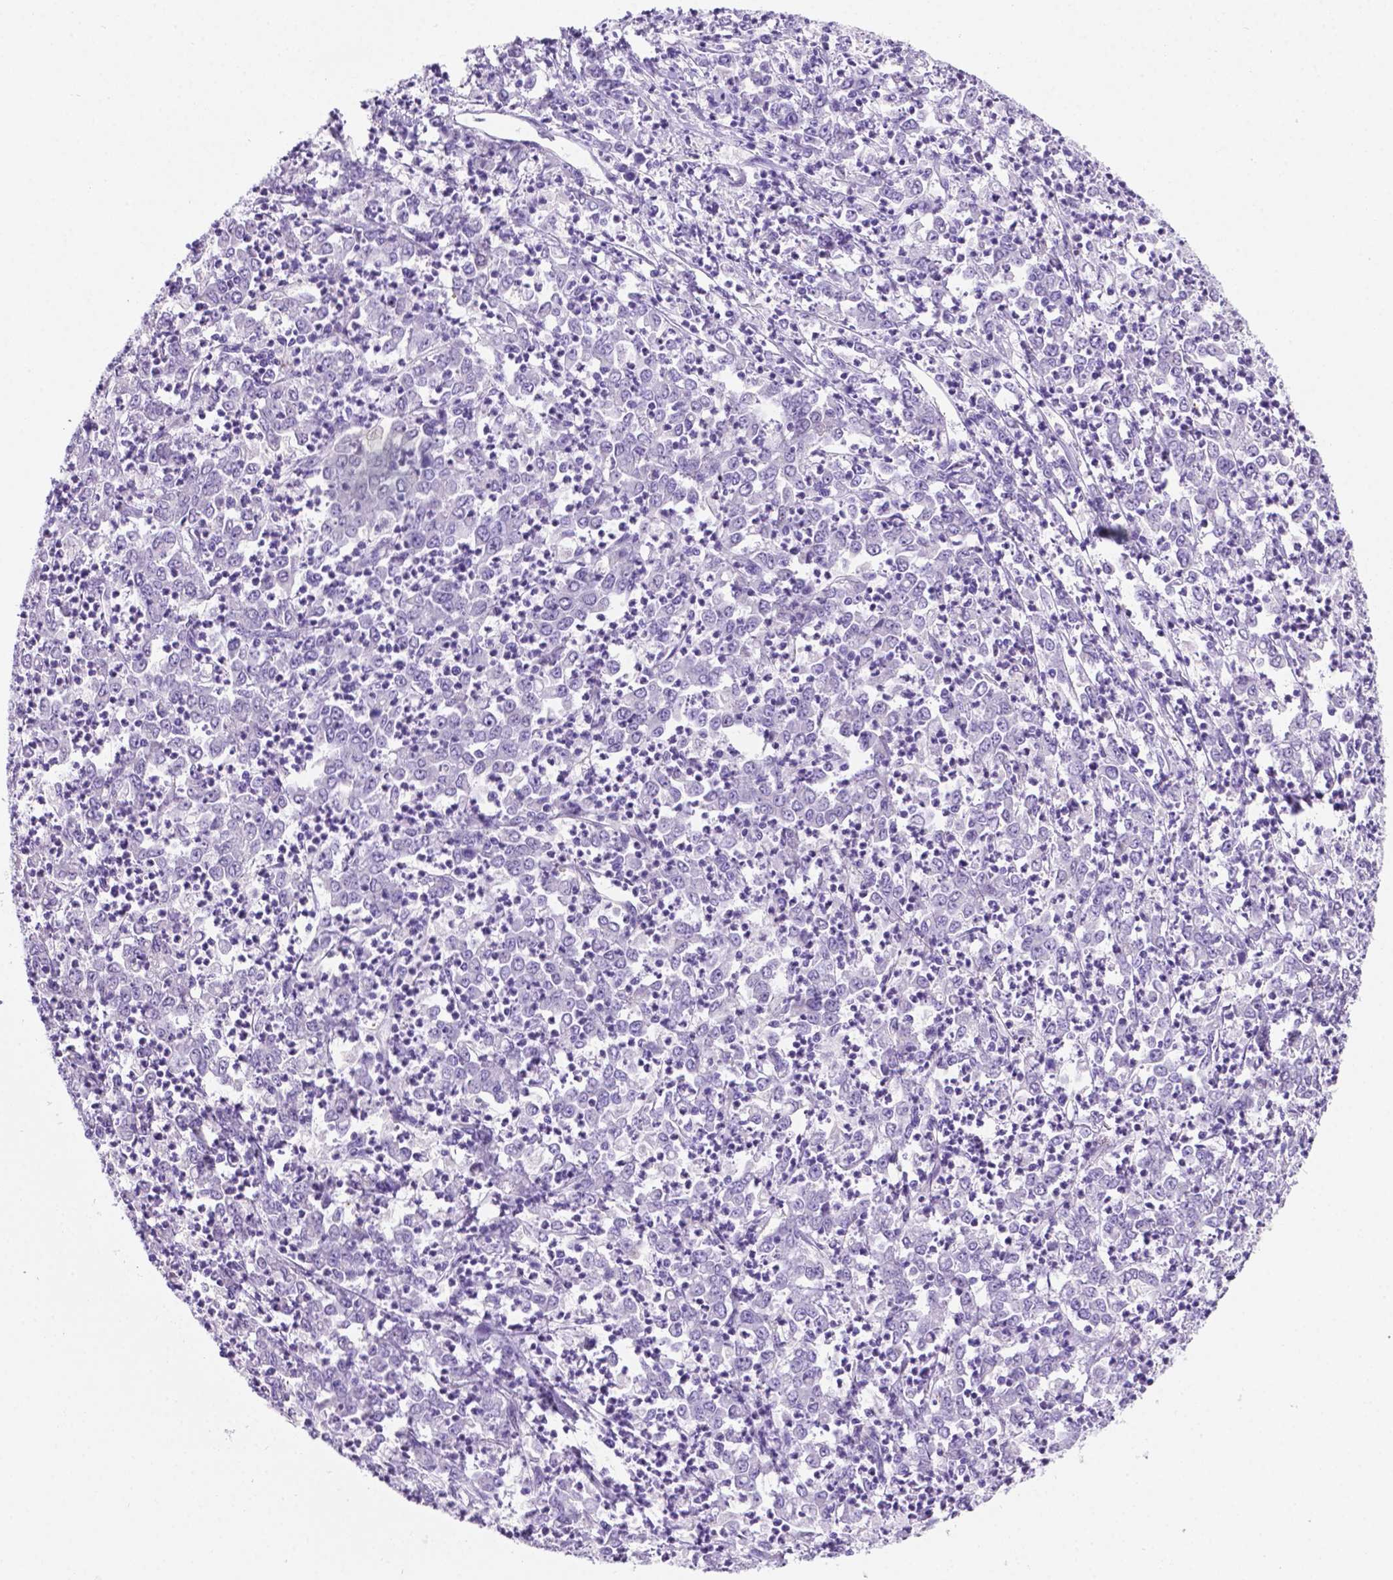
{"staining": {"intensity": "negative", "quantity": "none", "location": "none"}, "tissue": "stomach cancer", "cell_type": "Tumor cells", "image_type": "cancer", "snomed": [{"axis": "morphology", "description": "Adenocarcinoma, NOS"}, {"axis": "topography", "description": "Stomach, lower"}], "caption": "The photomicrograph exhibits no significant staining in tumor cells of stomach cancer (adenocarcinoma).", "gene": "C17orf107", "patient": {"sex": "female", "age": 71}}